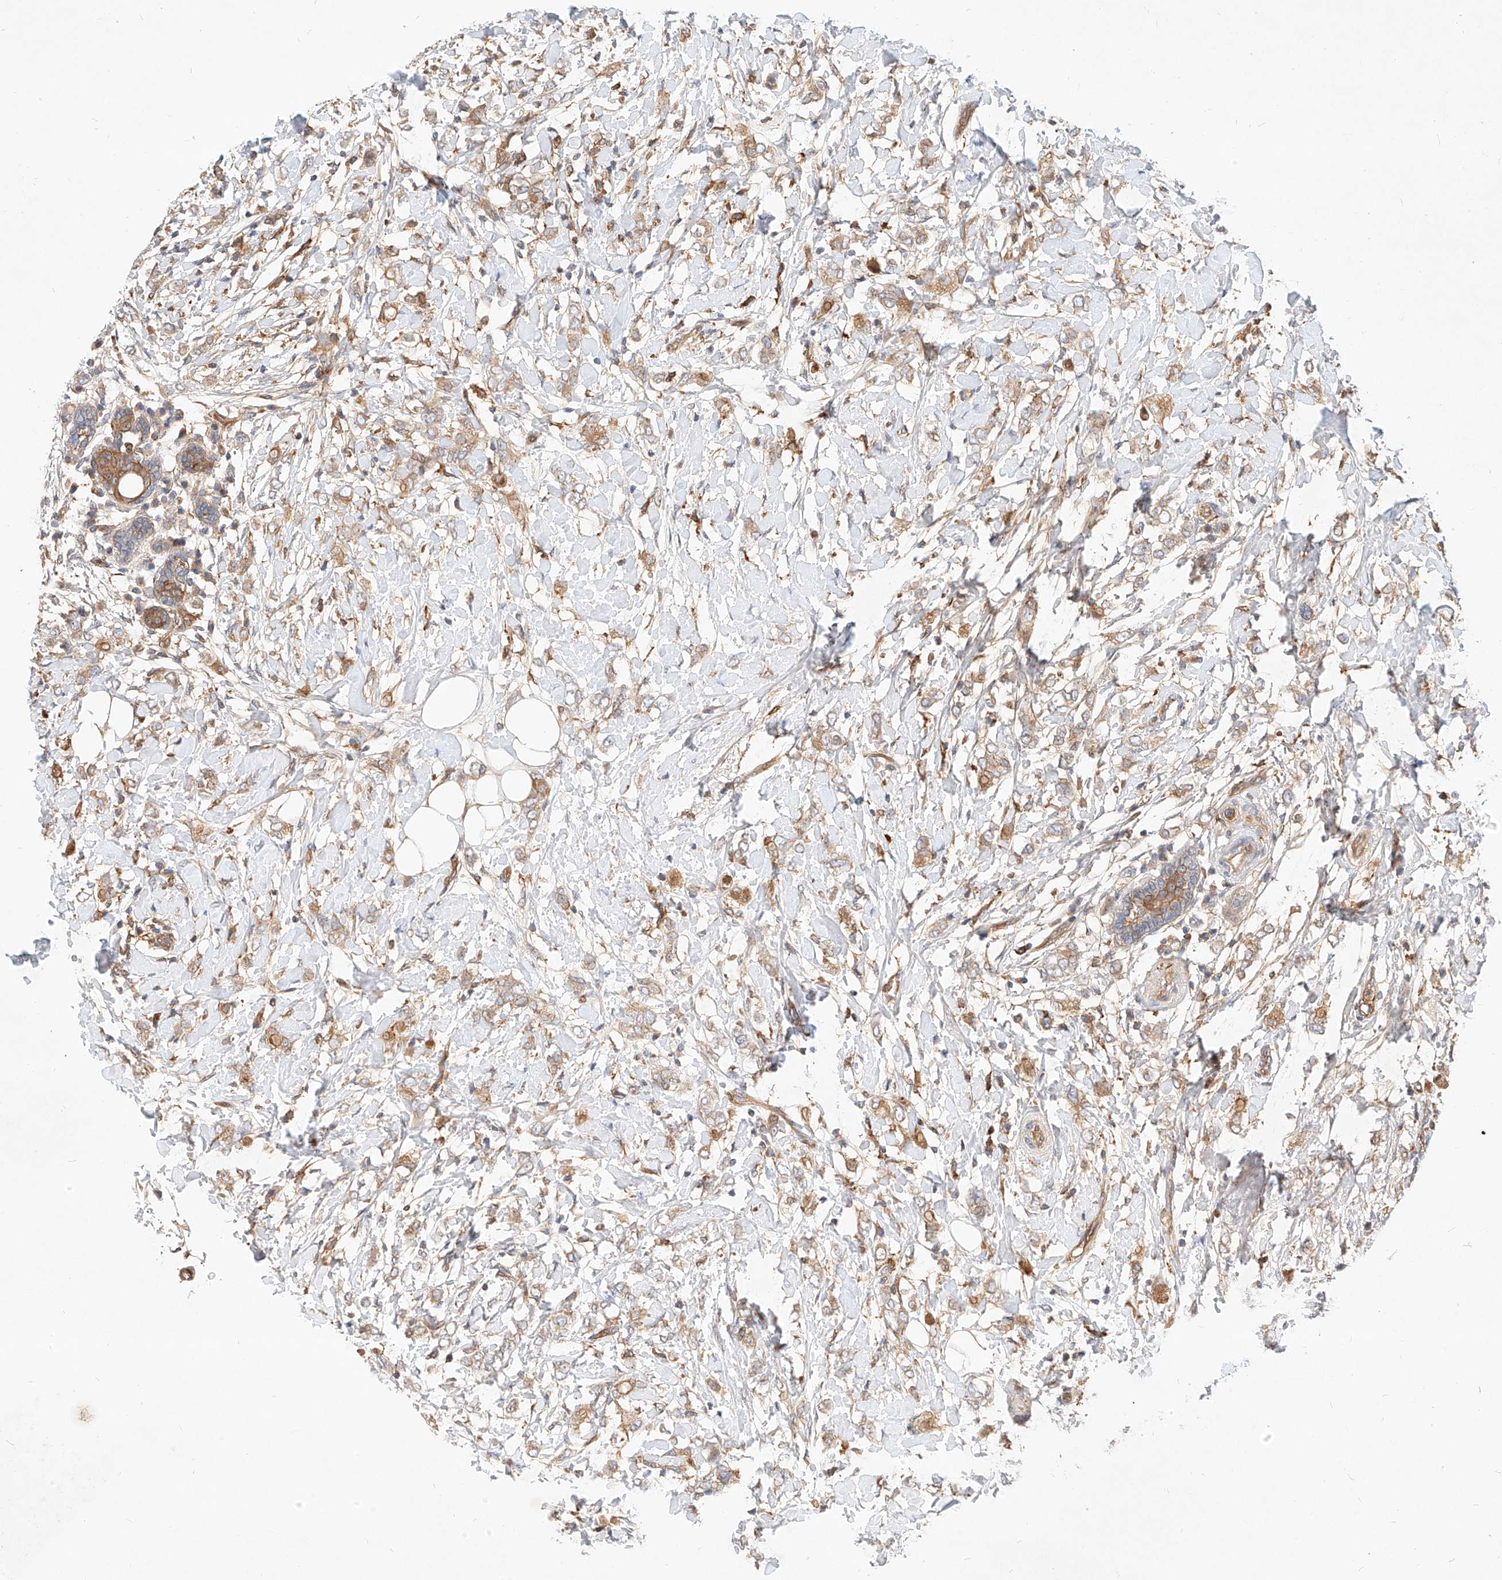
{"staining": {"intensity": "moderate", "quantity": ">75%", "location": "cytoplasmic/membranous"}, "tissue": "breast cancer", "cell_type": "Tumor cells", "image_type": "cancer", "snomed": [{"axis": "morphology", "description": "Normal tissue, NOS"}, {"axis": "morphology", "description": "Lobular carcinoma"}, {"axis": "topography", "description": "Breast"}], "caption": "Brown immunohistochemical staining in lobular carcinoma (breast) displays moderate cytoplasmic/membranous positivity in approximately >75% of tumor cells.", "gene": "NFAM1", "patient": {"sex": "female", "age": 47}}